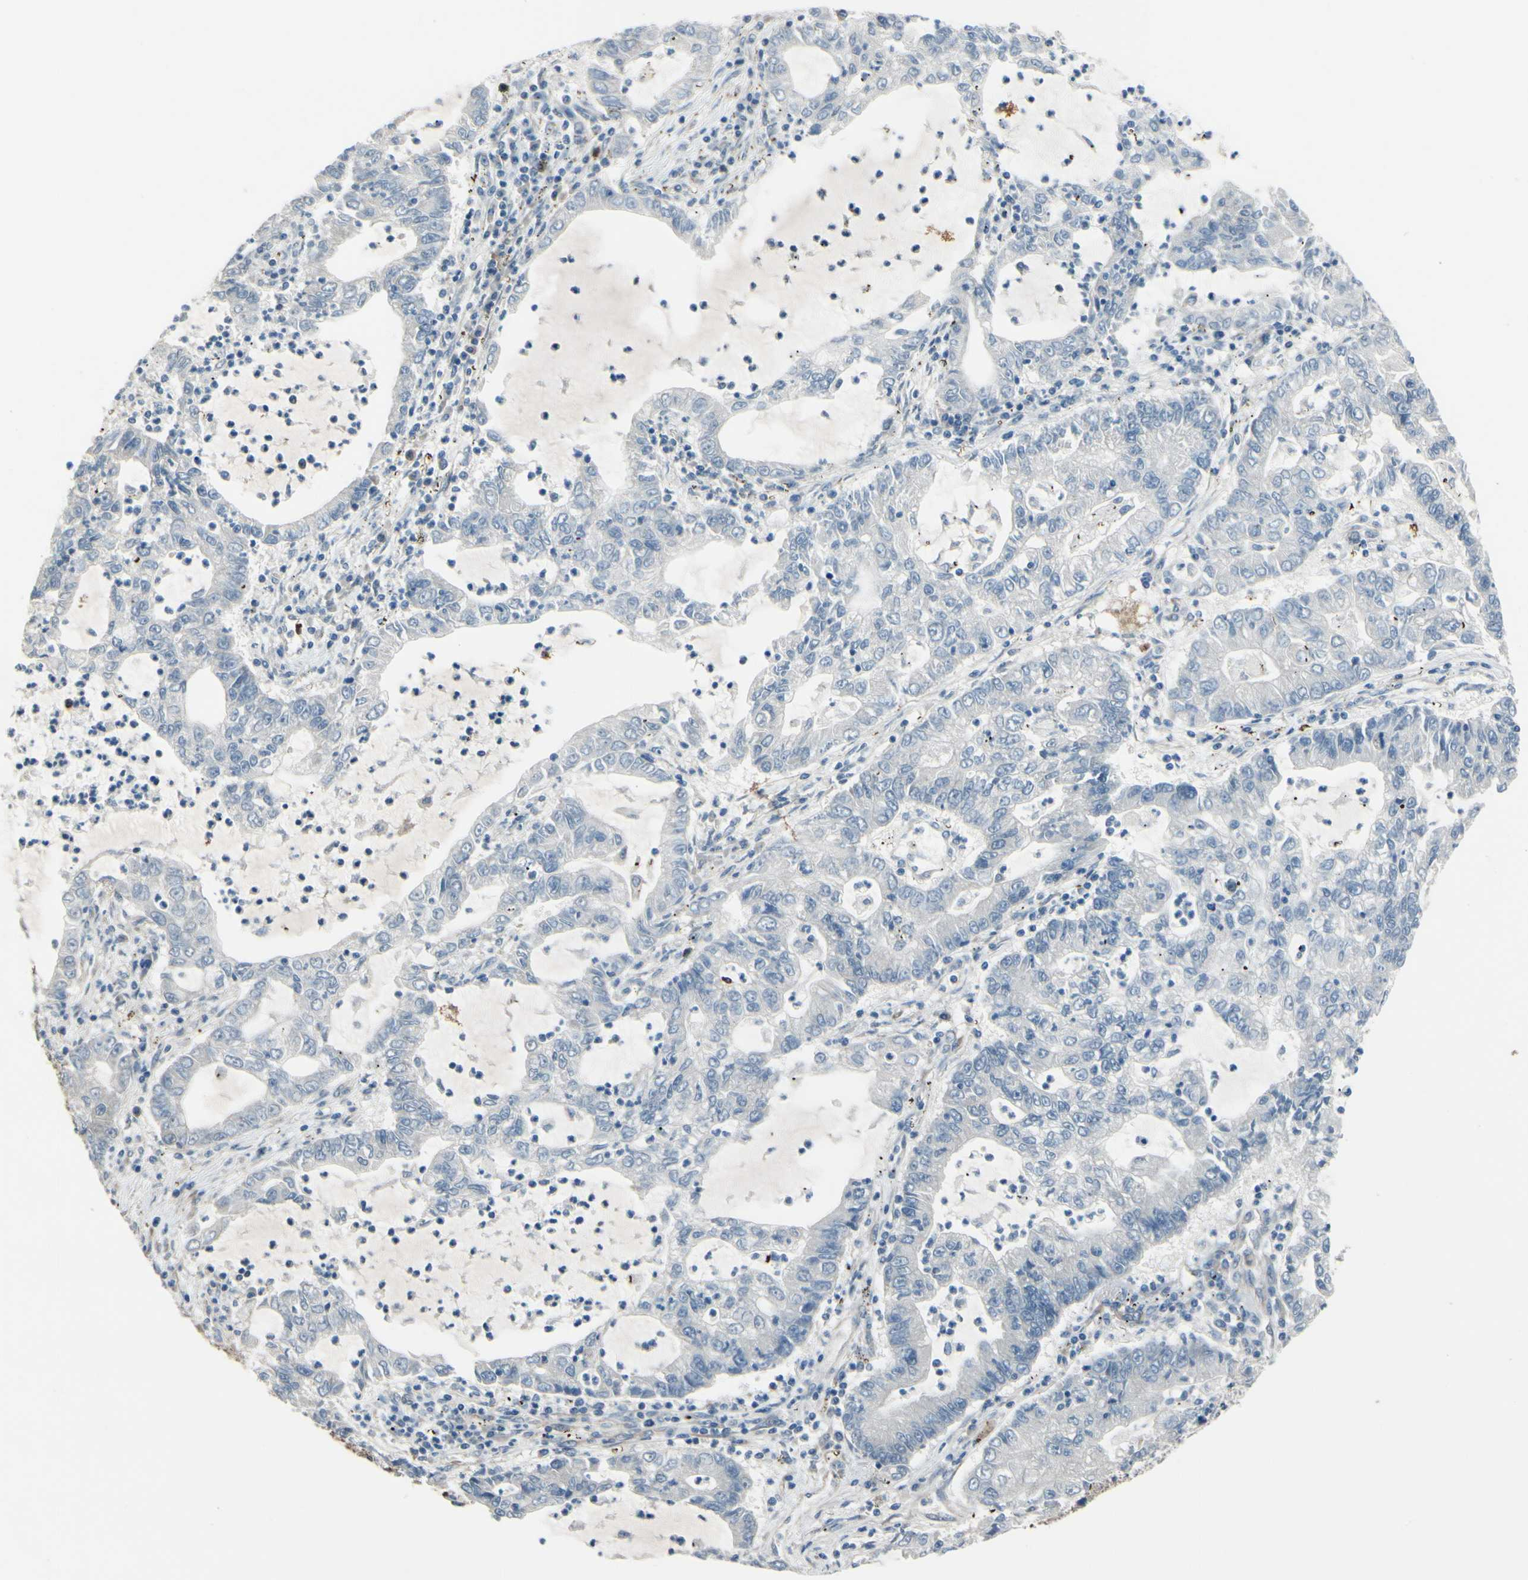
{"staining": {"intensity": "negative", "quantity": "none", "location": "none"}, "tissue": "lung cancer", "cell_type": "Tumor cells", "image_type": "cancer", "snomed": [{"axis": "morphology", "description": "Adenocarcinoma, NOS"}, {"axis": "topography", "description": "Lung"}], "caption": "Protein analysis of lung adenocarcinoma demonstrates no significant positivity in tumor cells.", "gene": "CLCC1", "patient": {"sex": "female", "age": 51}}